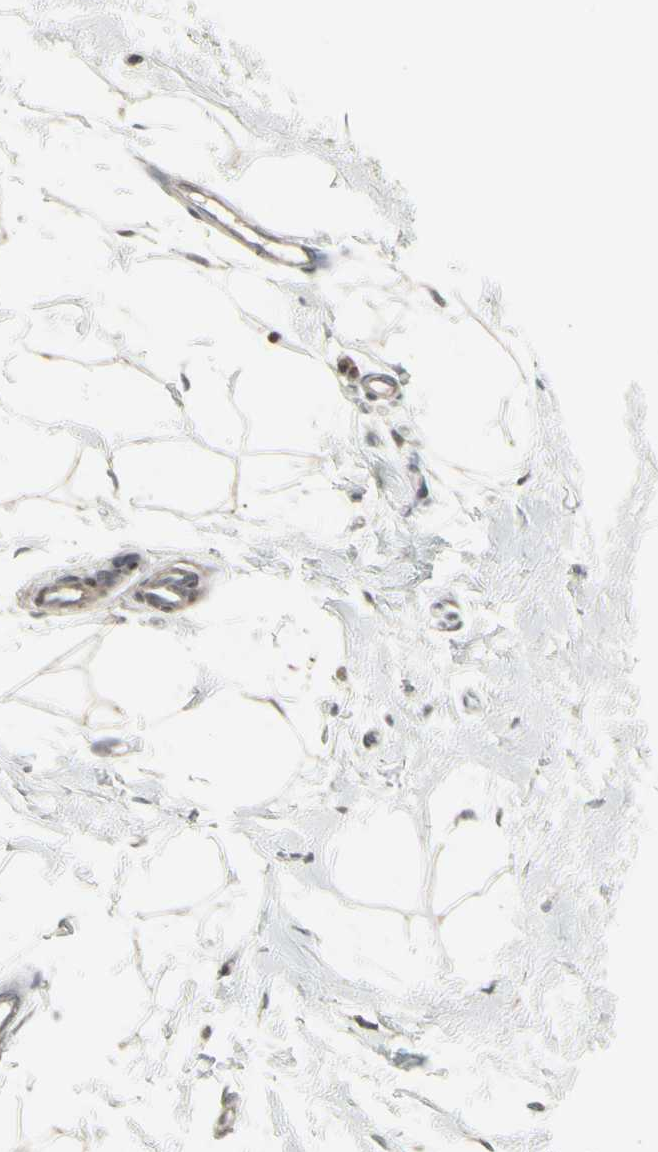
{"staining": {"intensity": "weak", "quantity": ">75%", "location": "cytoplasmic/membranous"}, "tissue": "adipose tissue", "cell_type": "Adipocytes", "image_type": "normal", "snomed": [{"axis": "morphology", "description": "Normal tissue, NOS"}, {"axis": "topography", "description": "Breast"}], "caption": "Immunohistochemical staining of normal human adipose tissue reveals weak cytoplasmic/membranous protein expression in about >75% of adipocytes. (DAB (3,3'-diaminobenzidine) IHC, brown staining for protein, blue staining for nuclei).", "gene": "IGFBP6", "patient": {"sex": "female", "age": 45}}